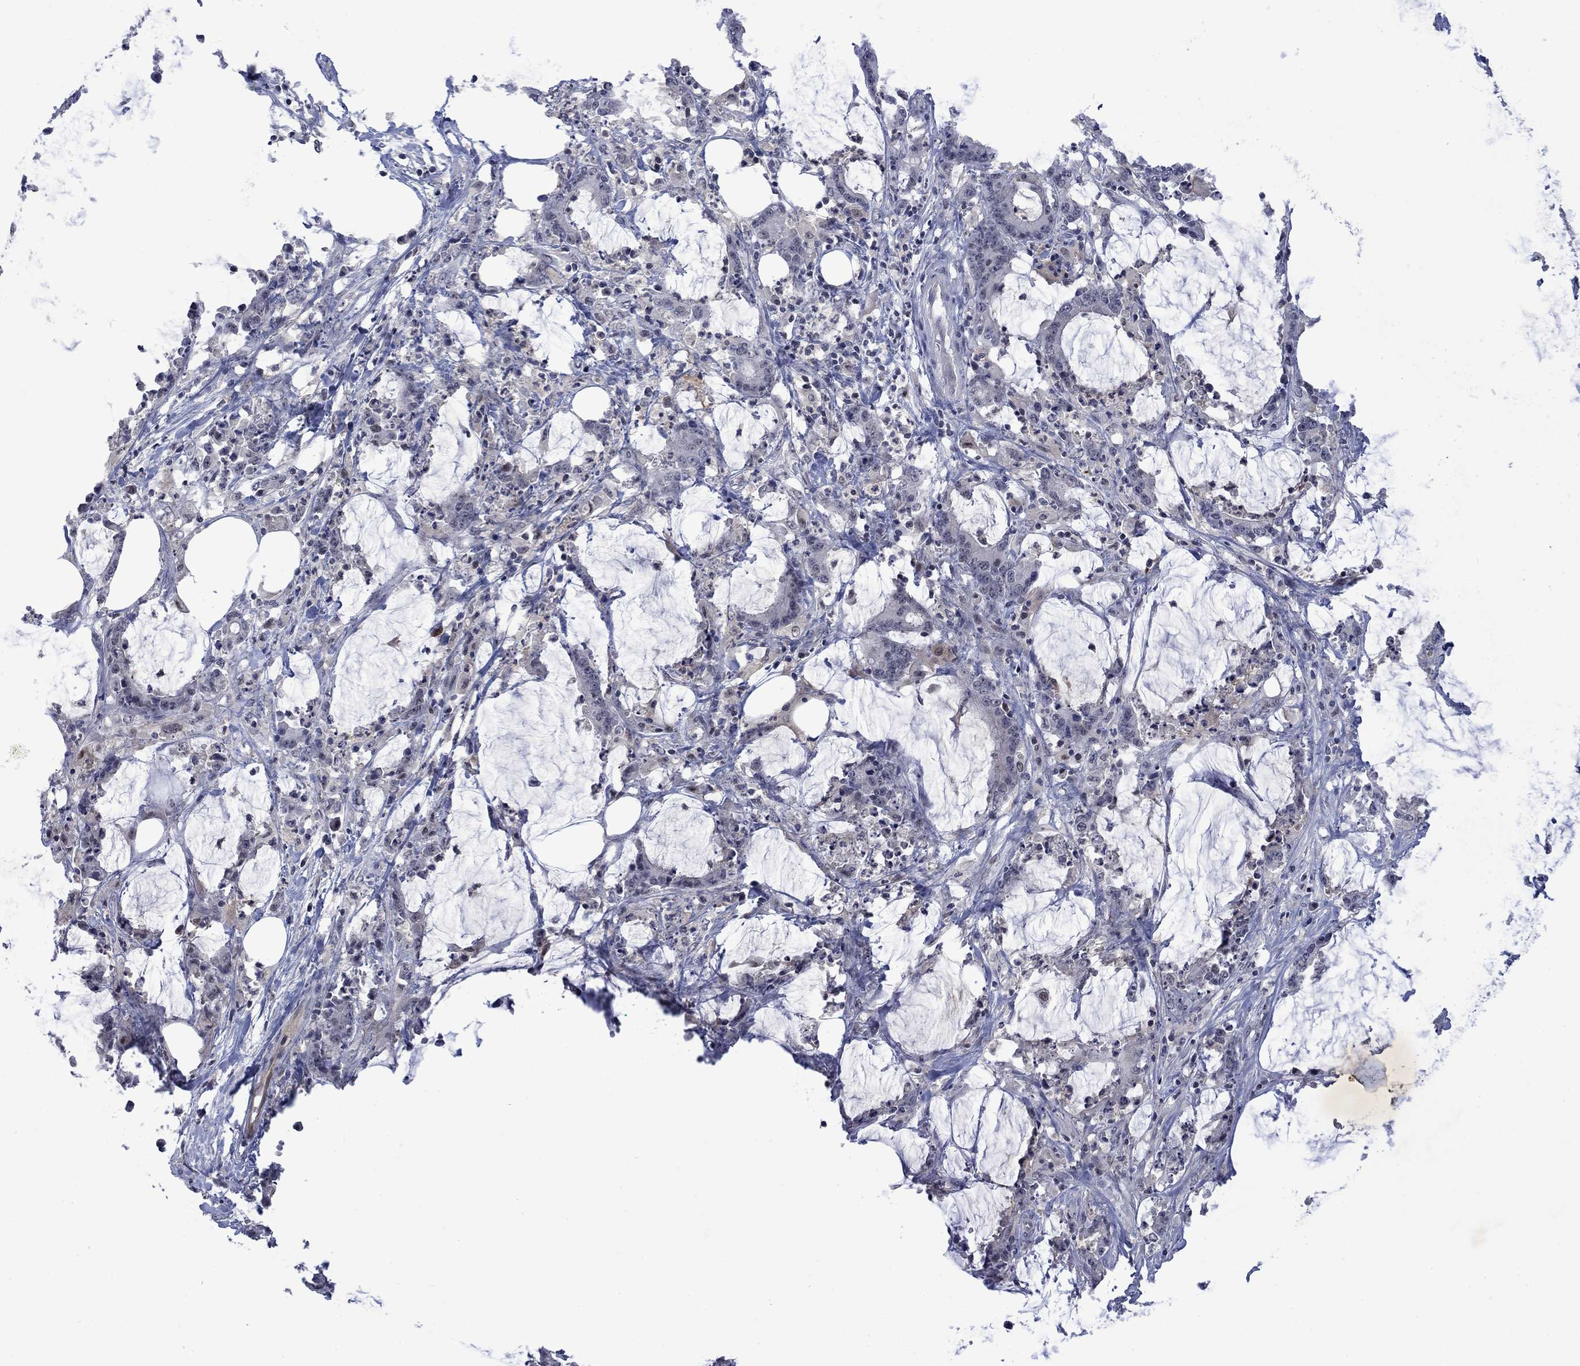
{"staining": {"intensity": "negative", "quantity": "none", "location": "none"}, "tissue": "stomach cancer", "cell_type": "Tumor cells", "image_type": "cancer", "snomed": [{"axis": "morphology", "description": "Adenocarcinoma, NOS"}, {"axis": "topography", "description": "Stomach, upper"}], "caption": "The image reveals no significant expression in tumor cells of stomach cancer.", "gene": "AGL", "patient": {"sex": "male", "age": 68}}